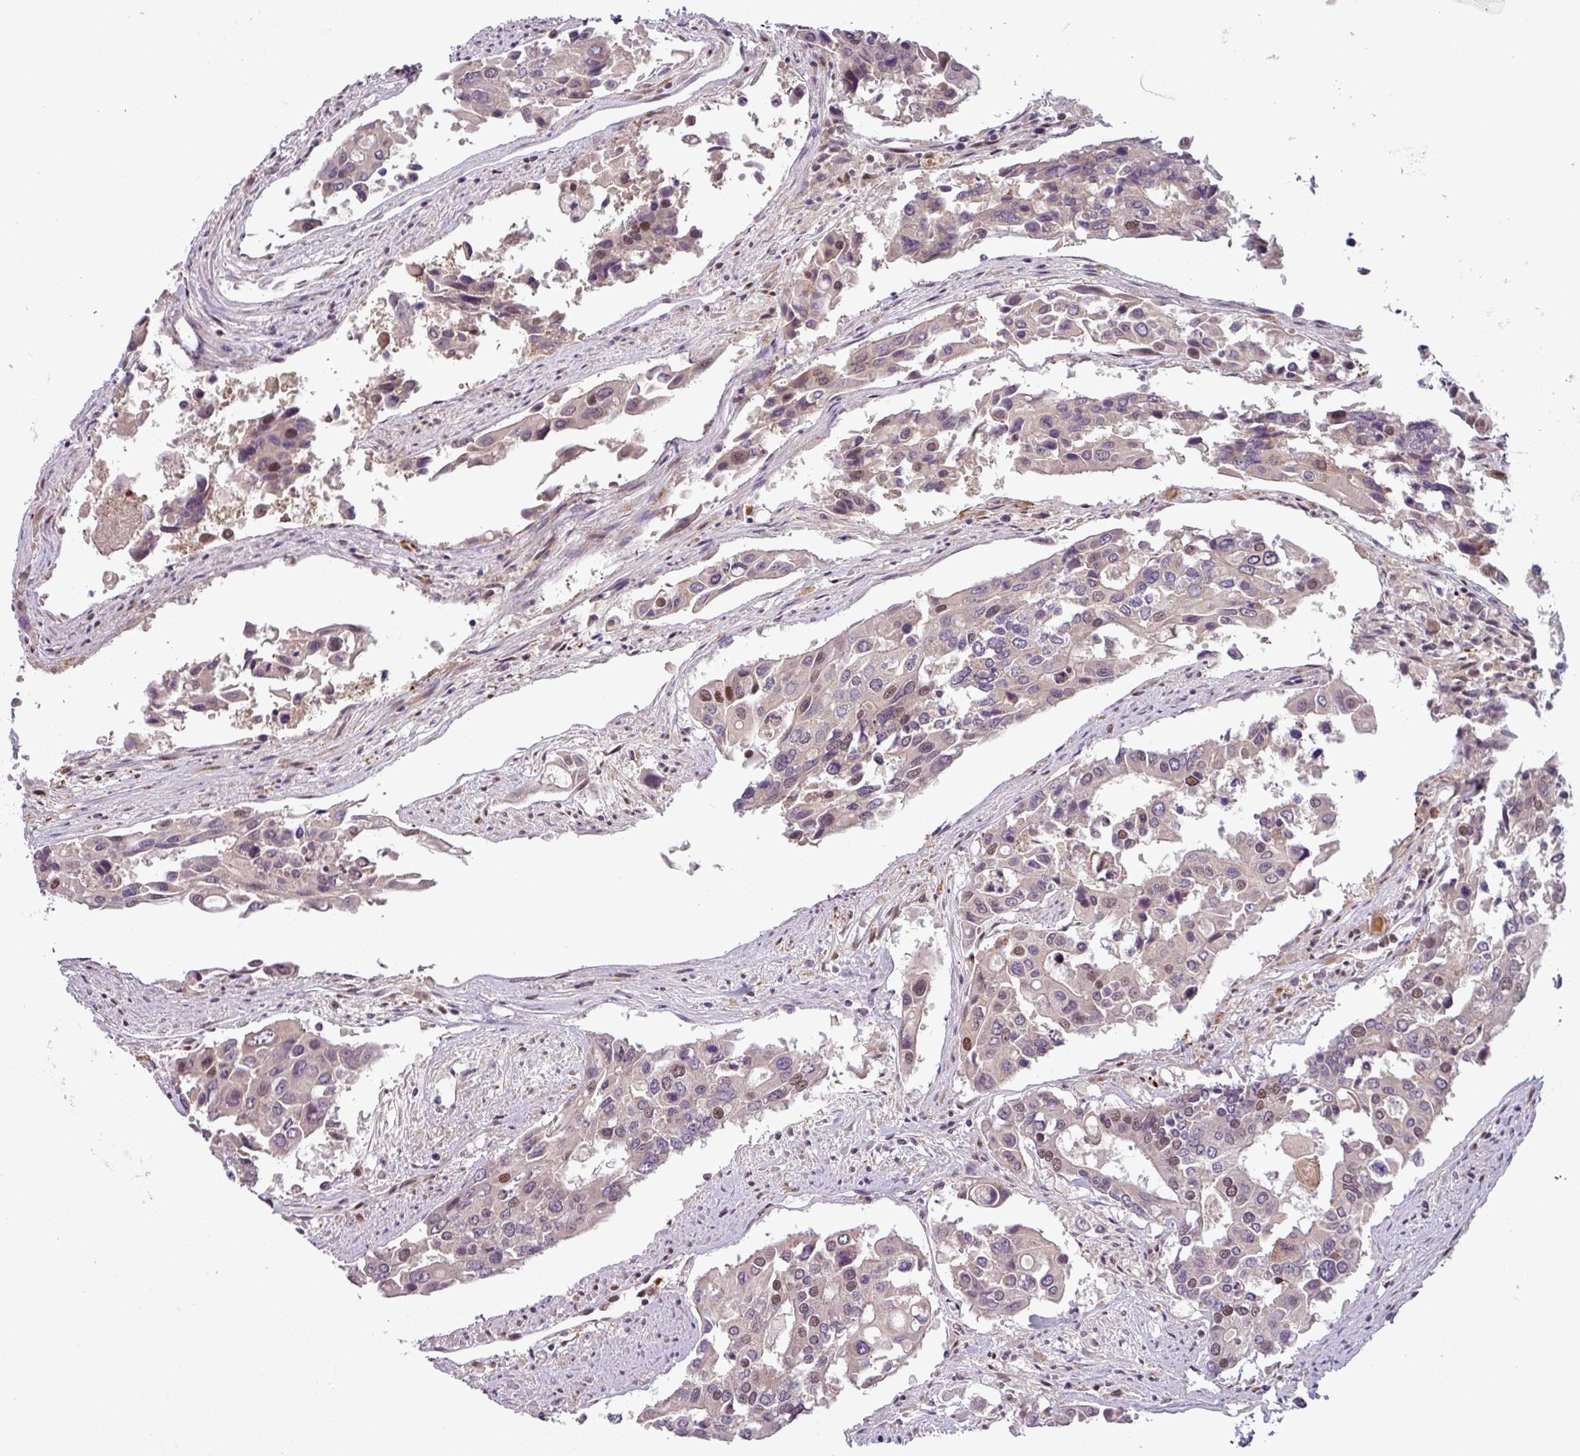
{"staining": {"intensity": "moderate", "quantity": "<25%", "location": "nuclear"}, "tissue": "colorectal cancer", "cell_type": "Tumor cells", "image_type": "cancer", "snomed": [{"axis": "morphology", "description": "Adenocarcinoma, NOS"}, {"axis": "topography", "description": "Colon"}], "caption": "IHC (DAB (3,3'-diaminobenzidine)) staining of colorectal cancer (adenocarcinoma) reveals moderate nuclear protein positivity in approximately <25% of tumor cells.", "gene": "IRF2BPL", "patient": {"sex": "male", "age": 77}}